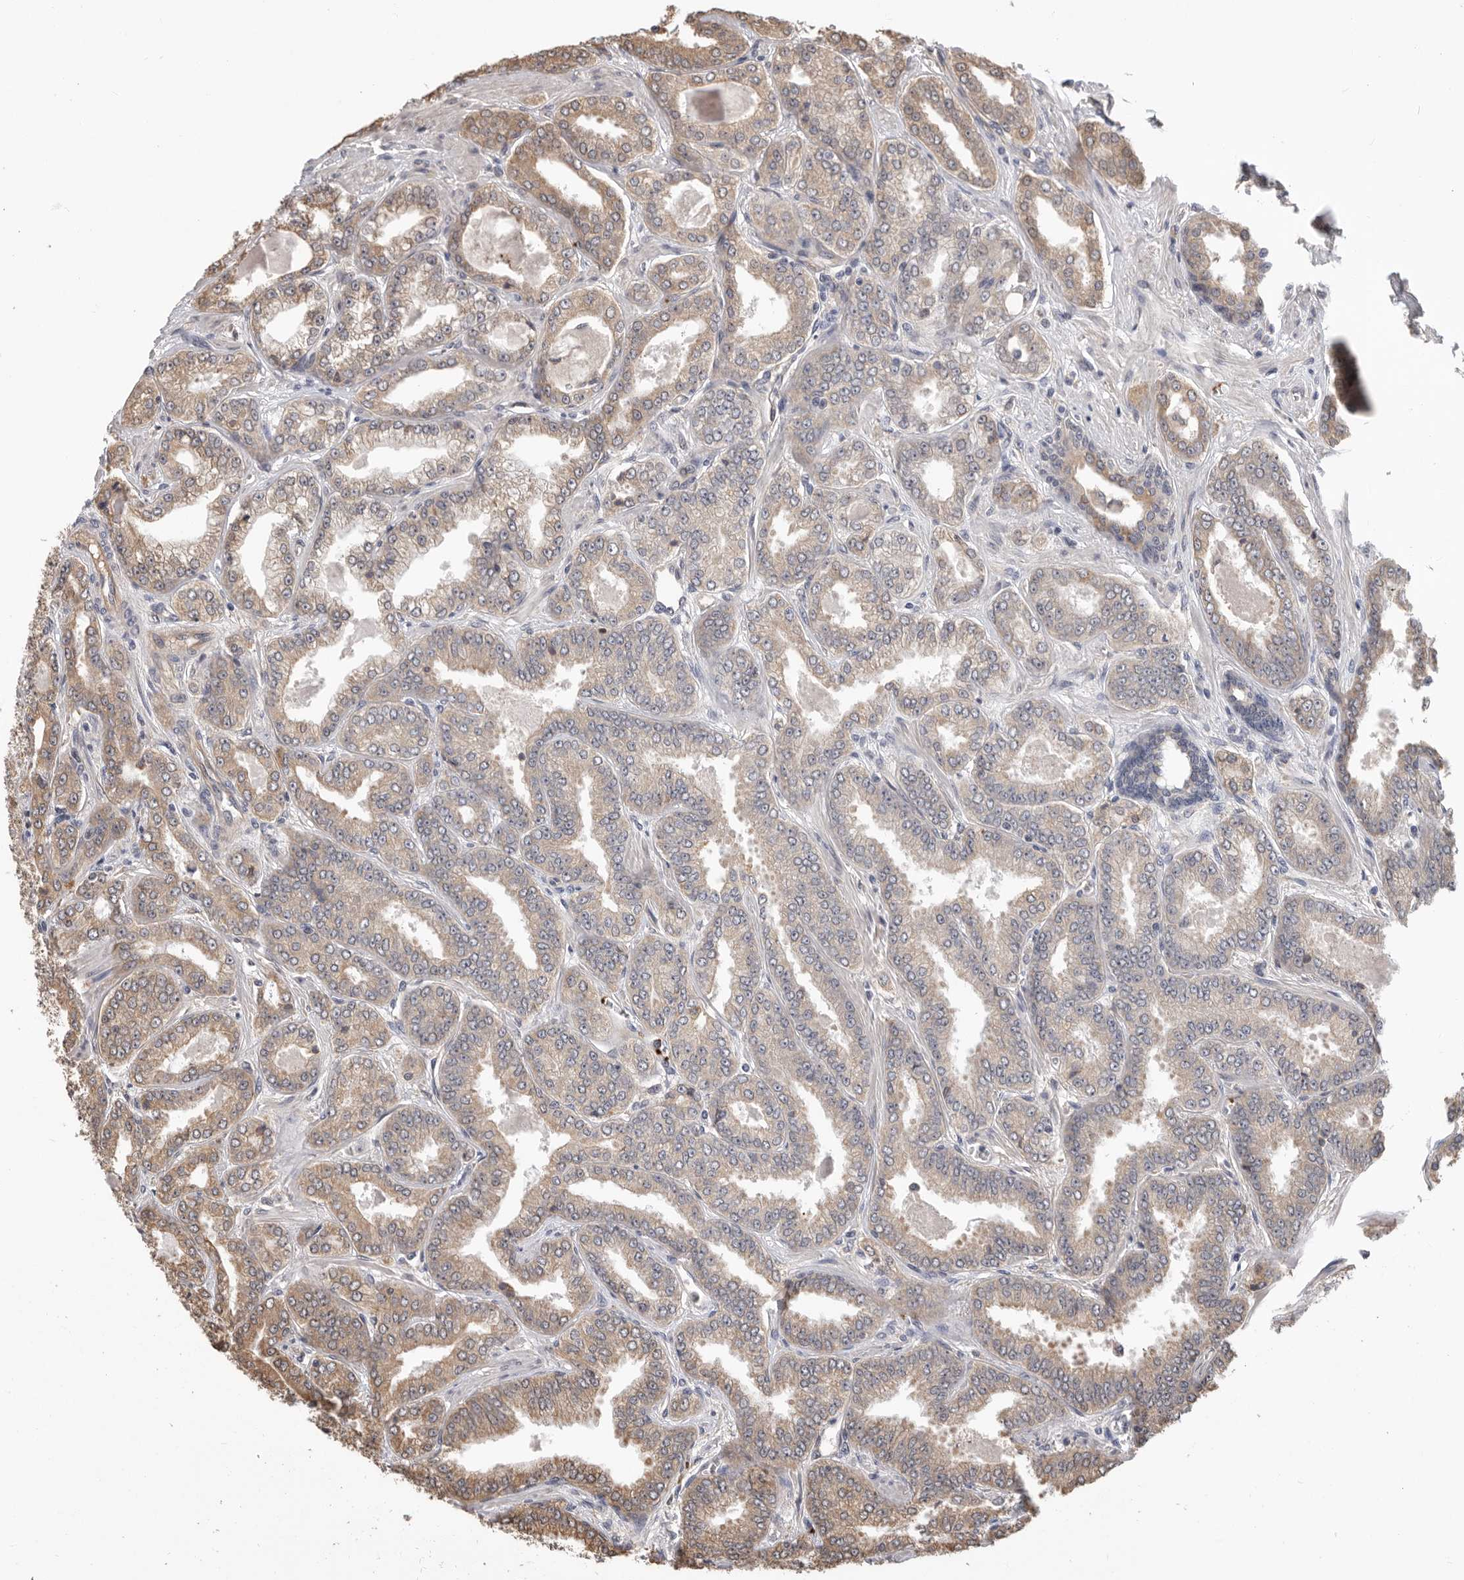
{"staining": {"intensity": "weak", "quantity": ">75%", "location": "cytoplasmic/membranous"}, "tissue": "prostate cancer", "cell_type": "Tumor cells", "image_type": "cancer", "snomed": [{"axis": "morphology", "description": "Adenocarcinoma, High grade"}, {"axis": "topography", "description": "Prostate"}], "caption": "Protein analysis of prostate high-grade adenocarcinoma tissue exhibits weak cytoplasmic/membranous positivity in approximately >75% of tumor cells.", "gene": "CDC42BPB", "patient": {"sex": "male", "age": 71}}